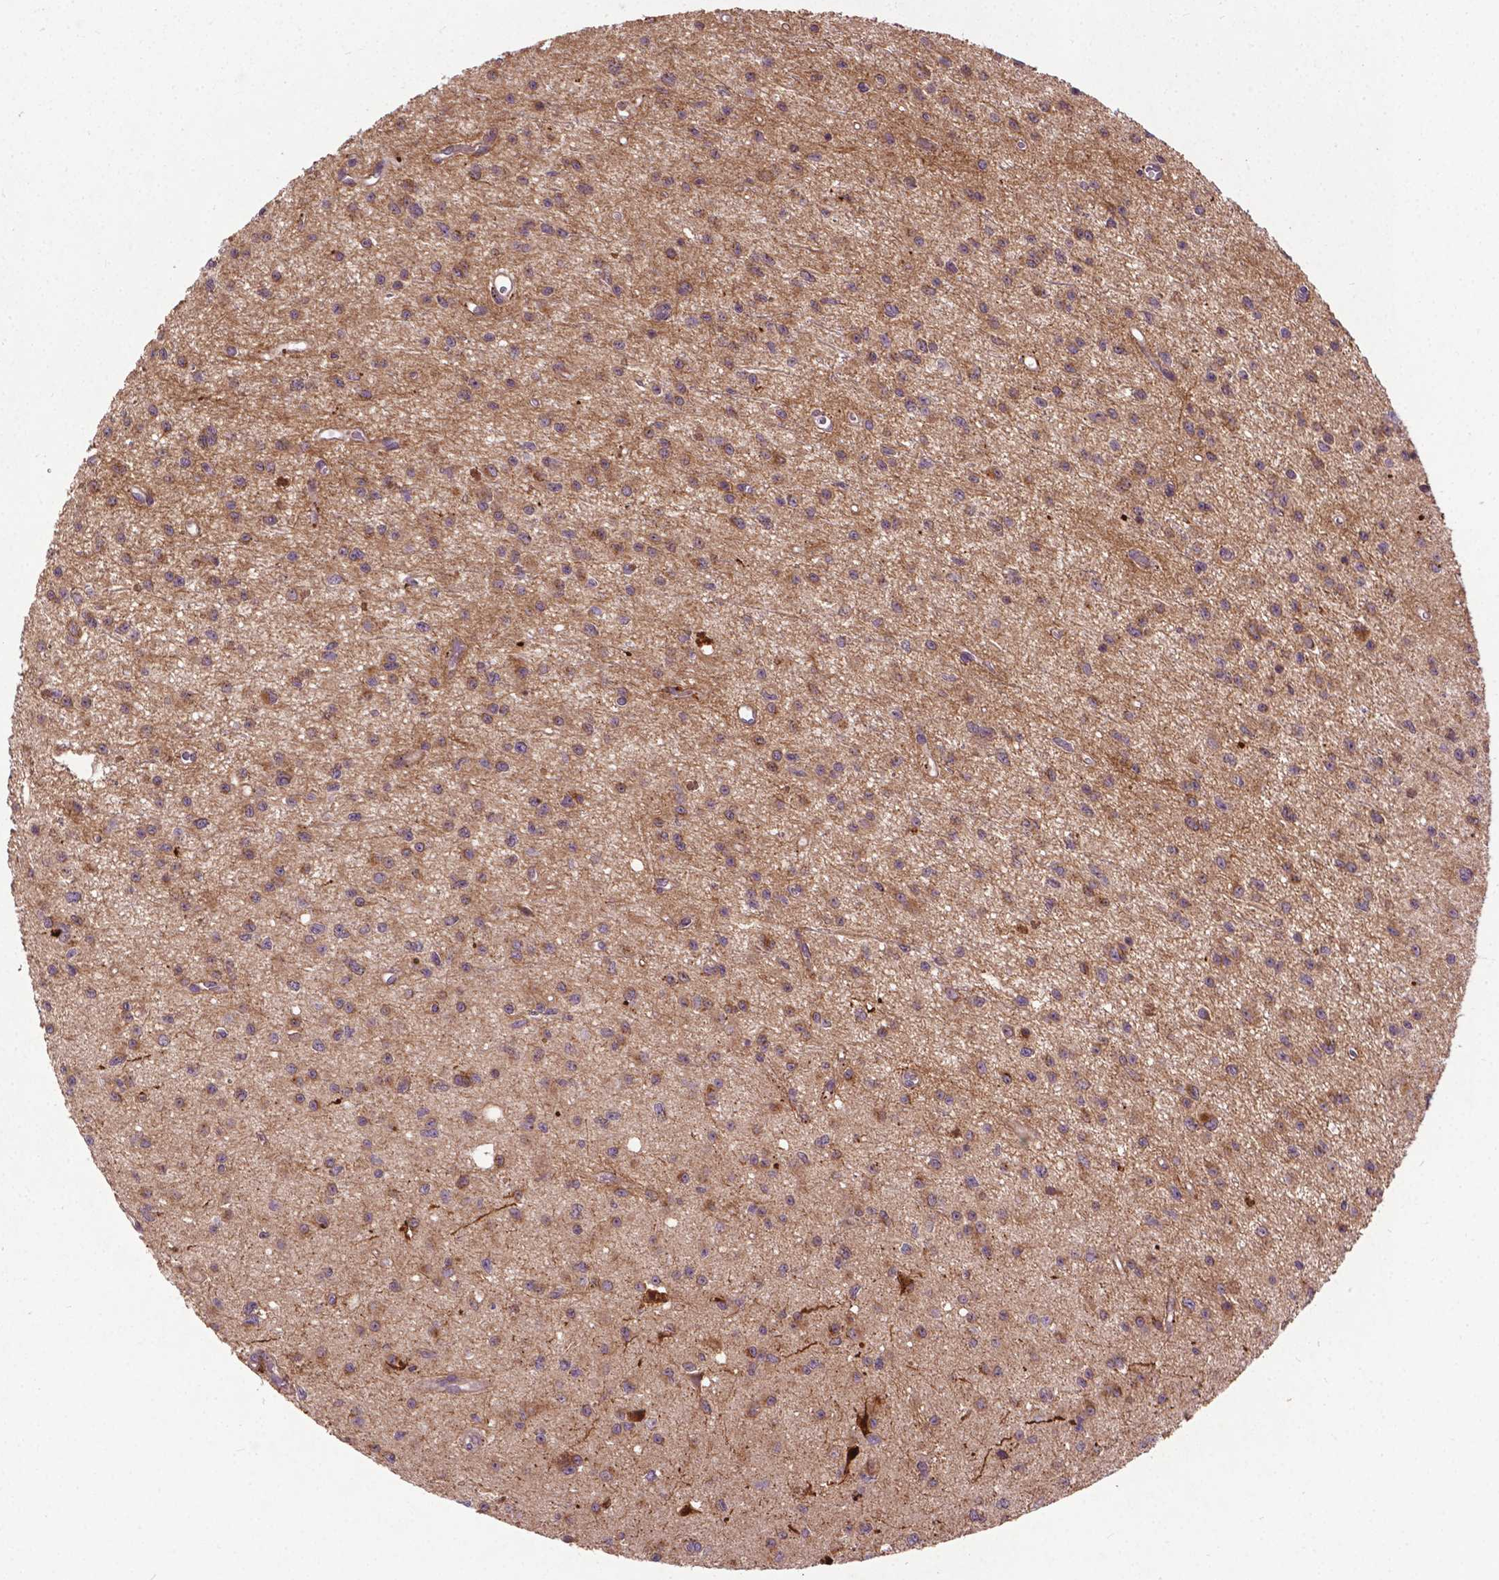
{"staining": {"intensity": "weak", "quantity": "25%-75%", "location": "cytoplasmic/membranous"}, "tissue": "glioma", "cell_type": "Tumor cells", "image_type": "cancer", "snomed": [{"axis": "morphology", "description": "Glioma, malignant, Low grade"}, {"axis": "topography", "description": "Brain"}], "caption": "Glioma stained with a brown dye demonstrates weak cytoplasmic/membranous positive positivity in about 25%-75% of tumor cells.", "gene": "PARP3", "patient": {"sex": "female", "age": 45}}